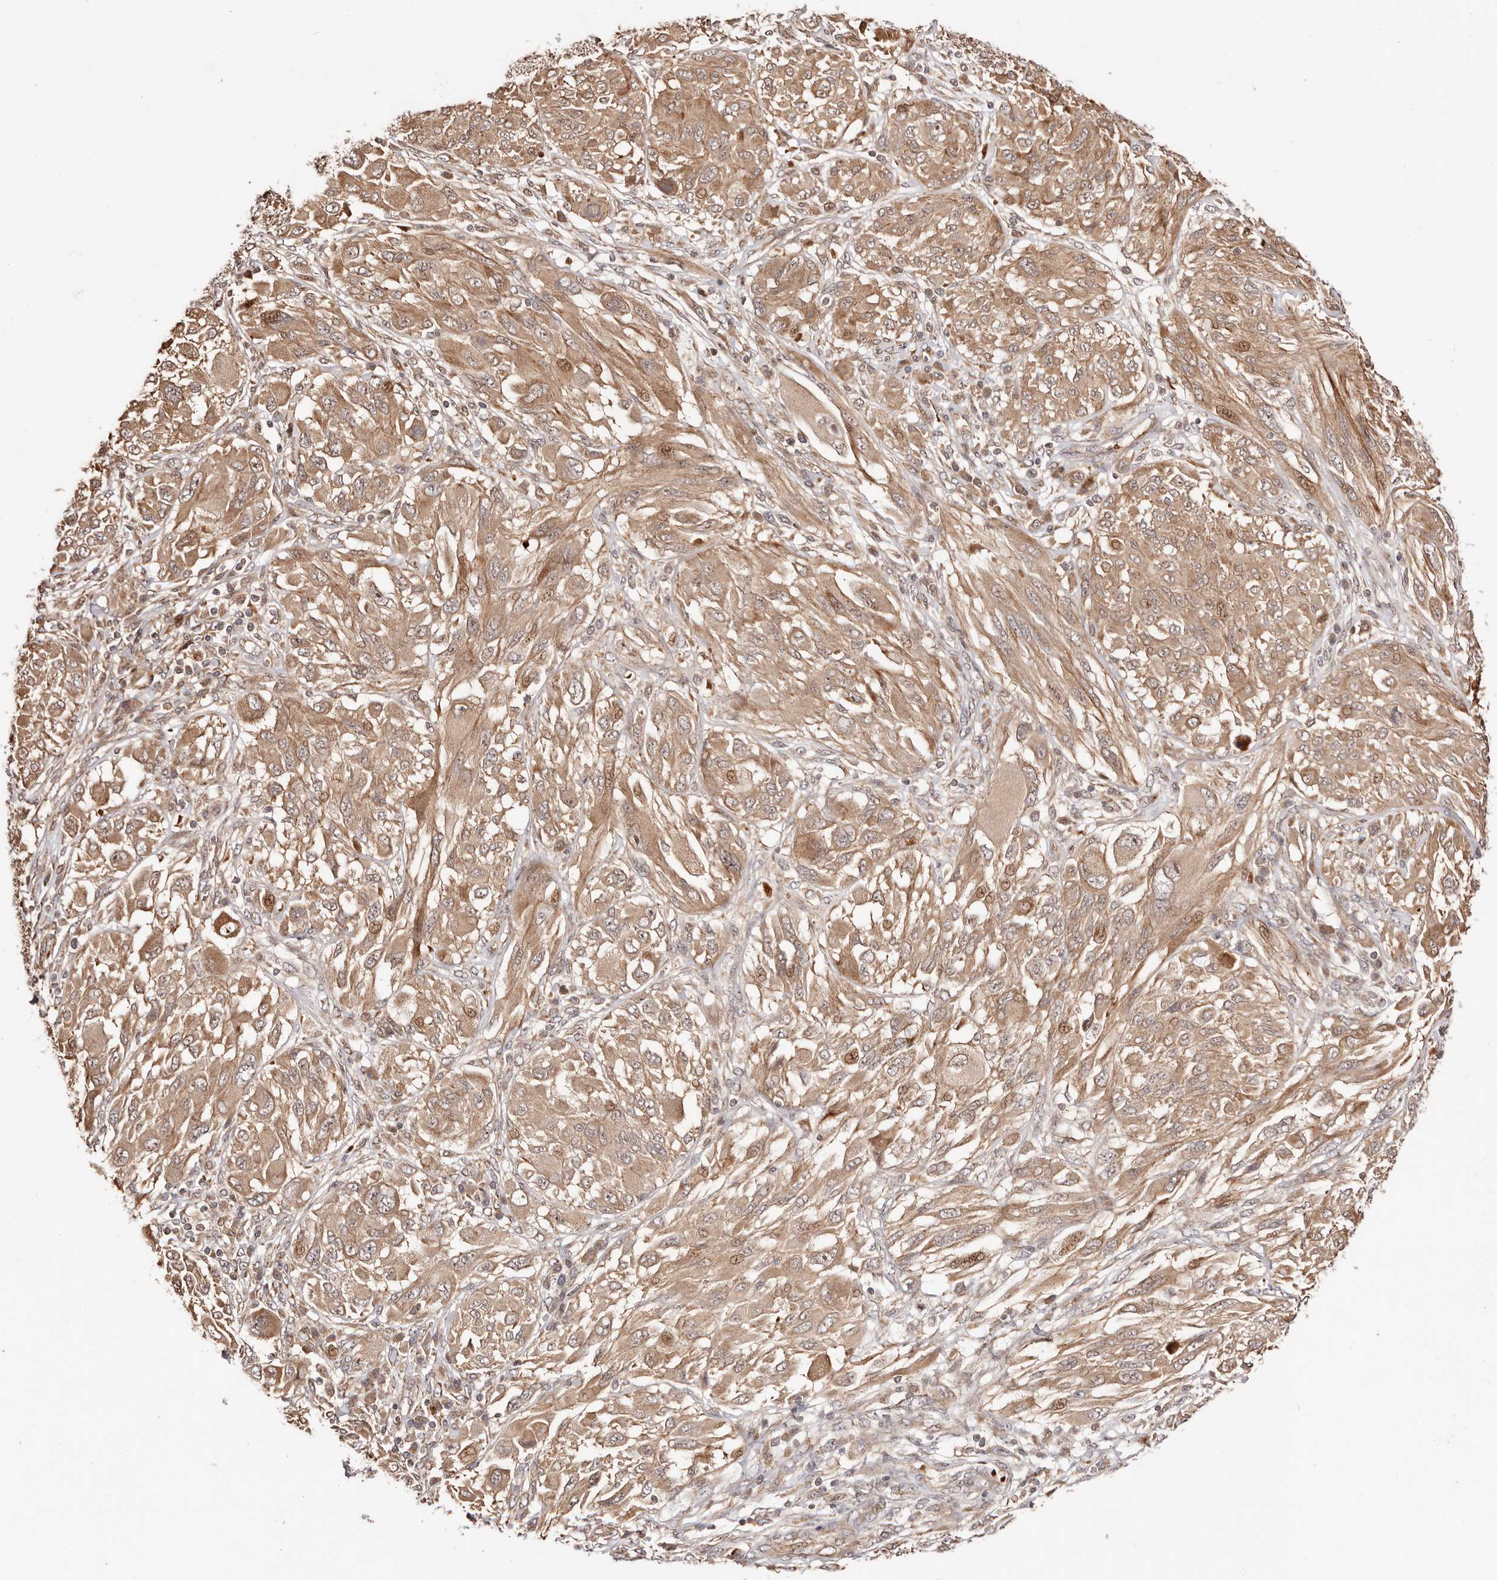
{"staining": {"intensity": "weak", "quantity": ">75%", "location": "cytoplasmic/membranous,nuclear"}, "tissue": "melanoma", "cell_type": "Tumor cells", "image_type": "cancer", "snomed": [{"axis": "morphology", "description": "Malignant melanoma, NOS"}, {"axis": "topography", "description": "Skin"}], "caption": "Malignant melanoma stained for a protein (brown) demonstrates weak cytoplasmic/membranous and nuclear positive positivity in approximately >75% of tumor cells.", "gene": "PTPN22", "patient": {"sex": "female", "age": 91}}